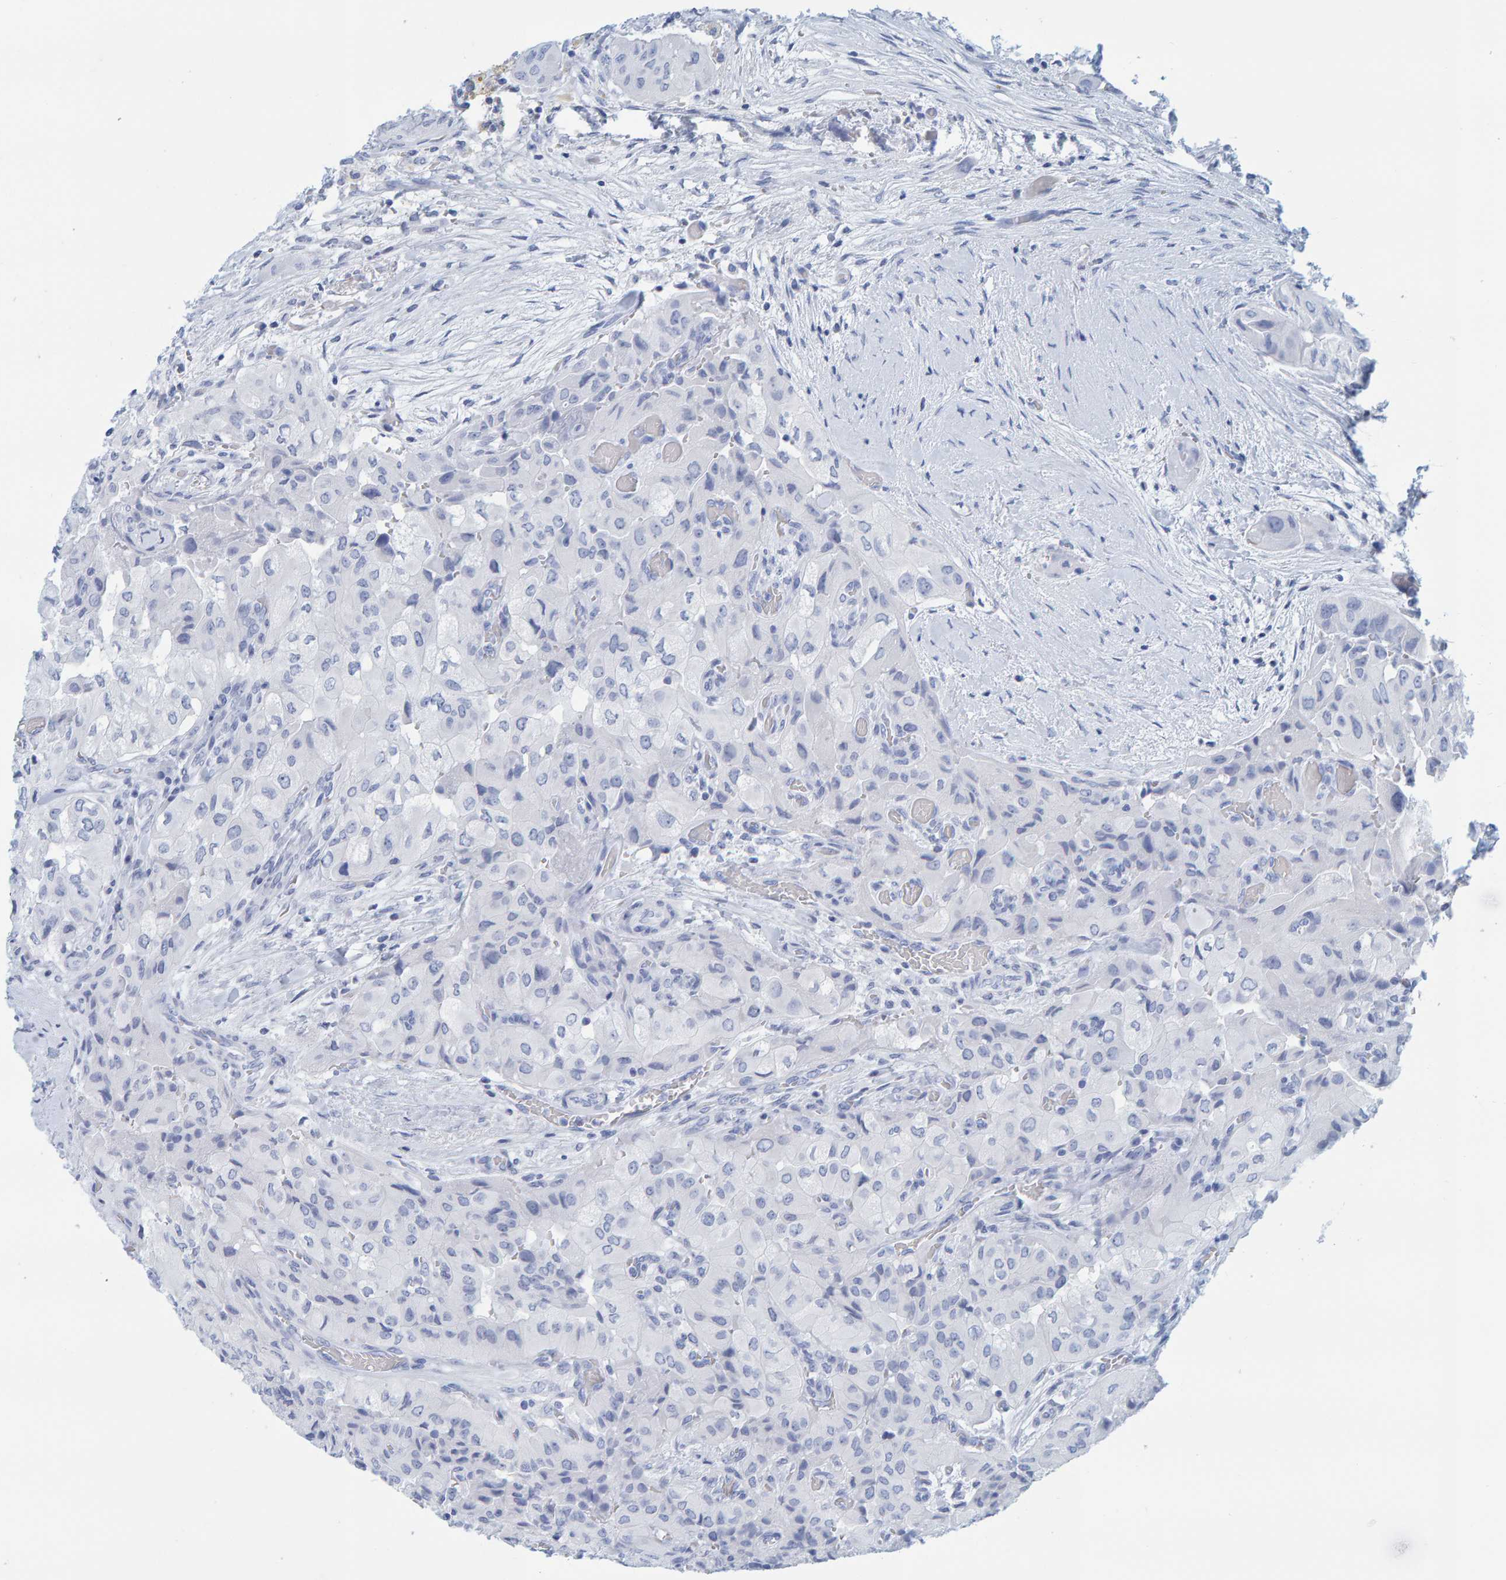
{"staining": {"intensity": "negative", "quantity": "none", "location": "none"}, "tissue": "thyroid cancer", "cell_type": "Tumor cells", "image_type": "cancer", "snomed": [{"axis": "morphology", "description": "Papillary adenocarcinoma, NOS"}, {"axis": "topography", "description": "Thyroid gland"}], "caption": "Immunohistochemistry (IHC) photomicrograph of thyroid papillary adenocarcinoma stained for a protein (brown), which demonstrates no expression in tumor cells. (DAB (3,3'-diaminobenzidine) immunohistochemistry, high magnification).", "gene": "SFTPC", "patient": {"sex": "female", "age": 59}}